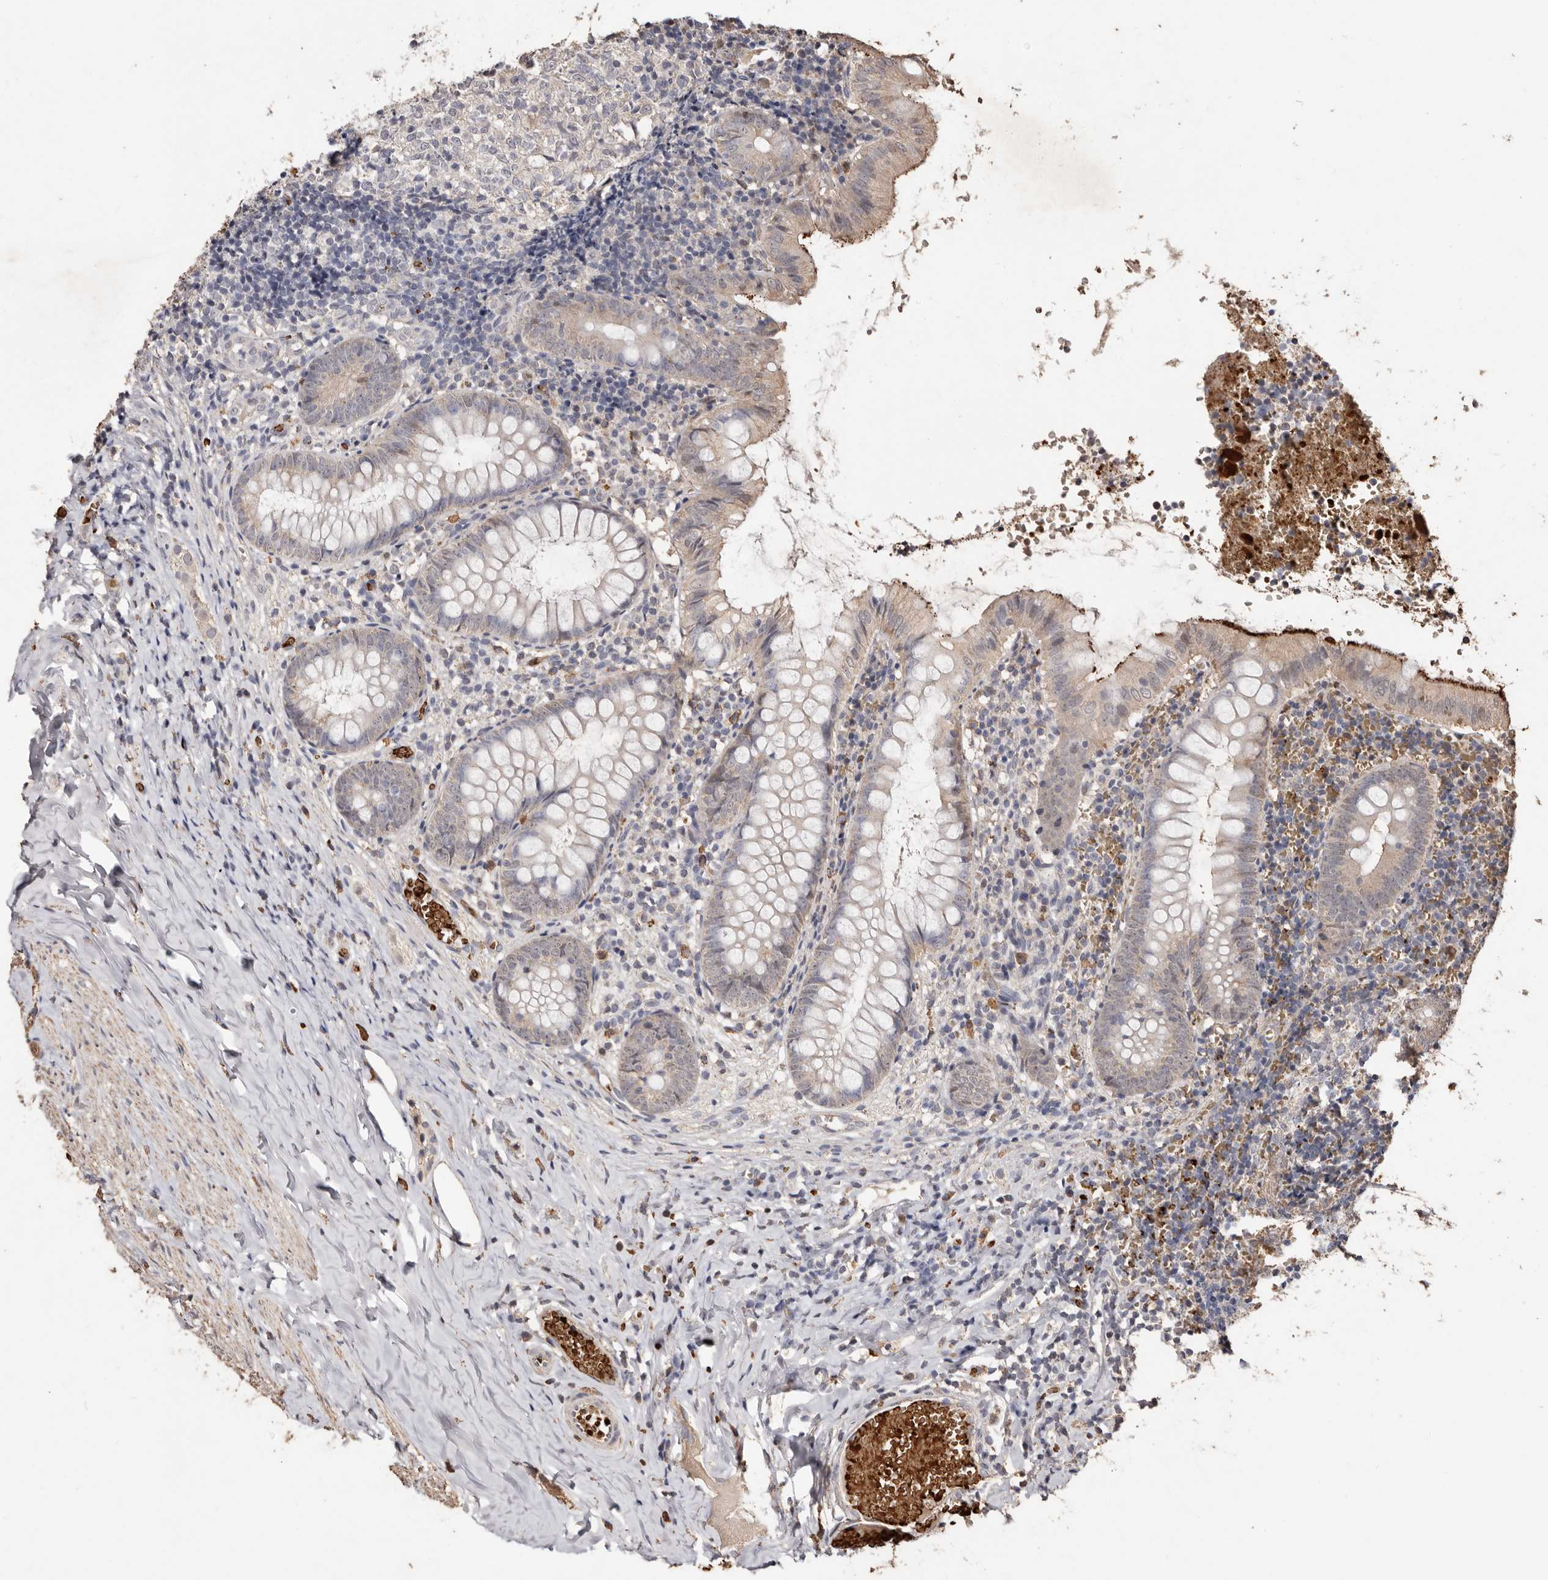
{"staining": {"intensity": "weak", "quantity": "25%-75%", "location": "cytoplasmic/membranous"}, "tissue": "appendix", "cell_type": "Glandular cells", "image_type": "normal", "snomed": [{"axis": "morphology", "description": "Normal tissue, NOS"}, {"axis": "topography", "description": "Appendix"}], "caption": "An immunohistochemistry photomicrograph of benign tissue is shown. Protein staining in brown labels weak cytoplasmic/membranous positivity in appendix within glandular cells.", "gene": "GRAMD2A", "patient": {"sex": "male", "age": 8}}